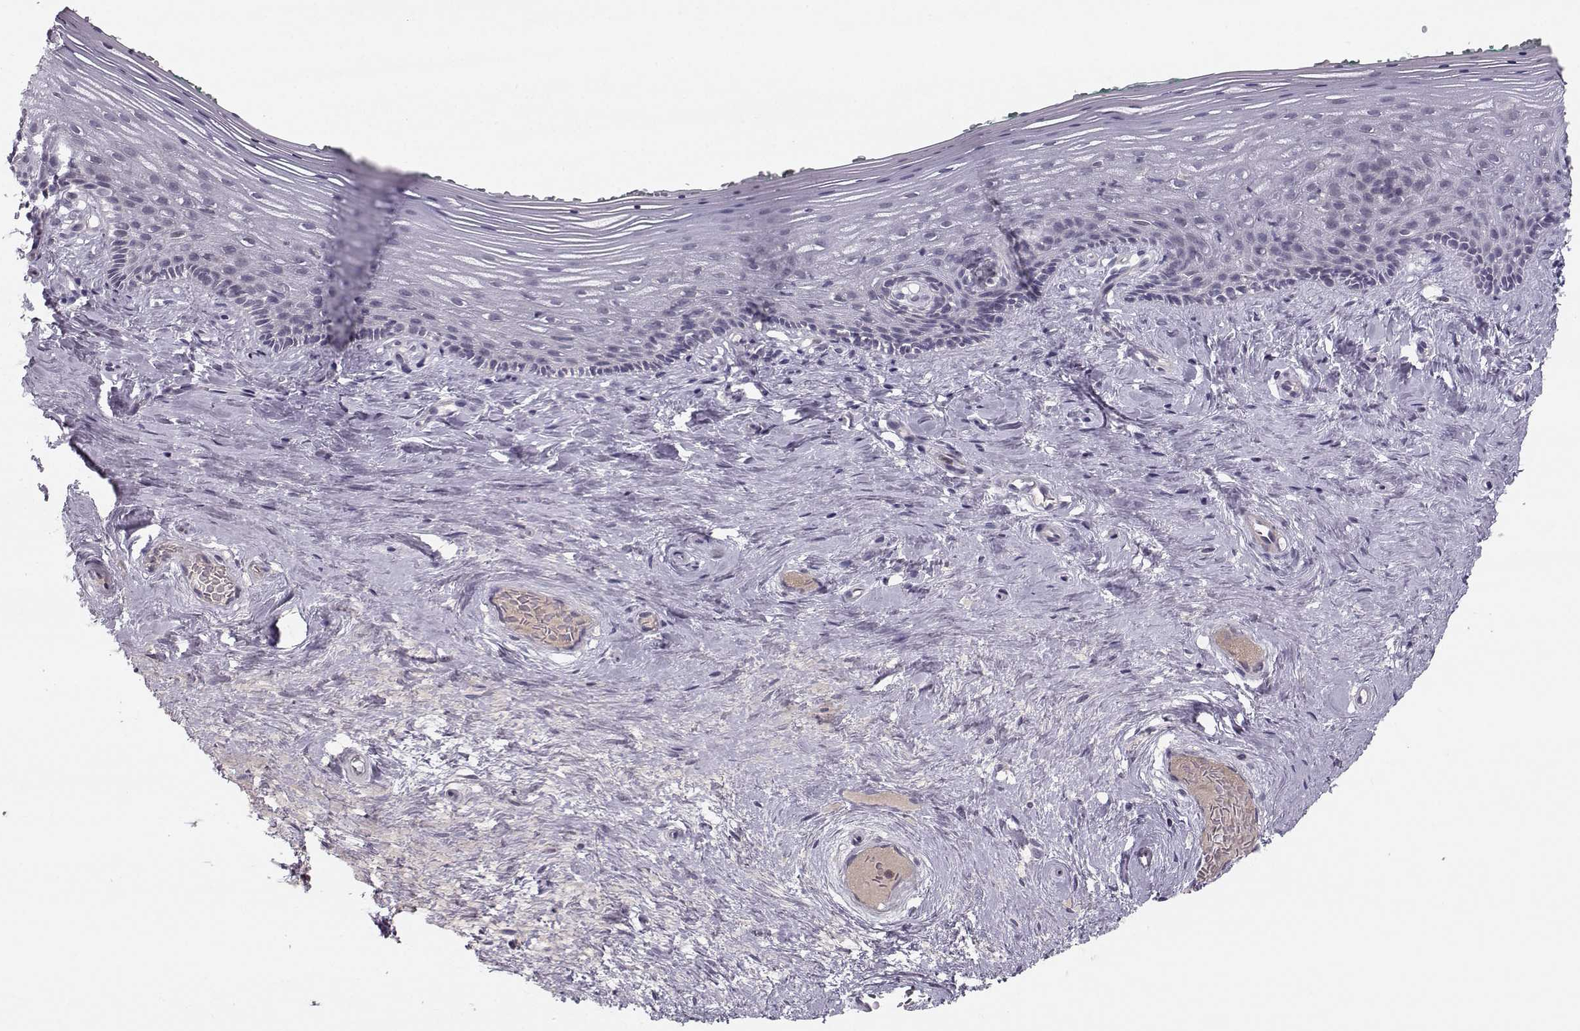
{"staining": {"intensity": "negative", "quantity": "none", "location": "none"}, "tissue": "vagina", "cell_type": "Squamous epithelial cells", "image_type": "normal", "snomed": [{"axis": "morphology", "description": "Normal tissue, NOS"}, {"axis": "topography", "description": "Vagina"}], "caption": "High magnification brightfield microscopy of unremarkable vagina stained with DAB (3,3'-diaminobenzidine) (brown) and counterstained with hematoxylin (blue): squamous epithelial cells show no significant expression. The staining was performed using DAB (3,3'-diaminobenzidine) to visualize the protein expression in brown, while the nuclei were stained in blue with hematoxylin (Magnification: 20x).", "gene": "OPRD1", "patient": {"sex": "female", "age": 45}}